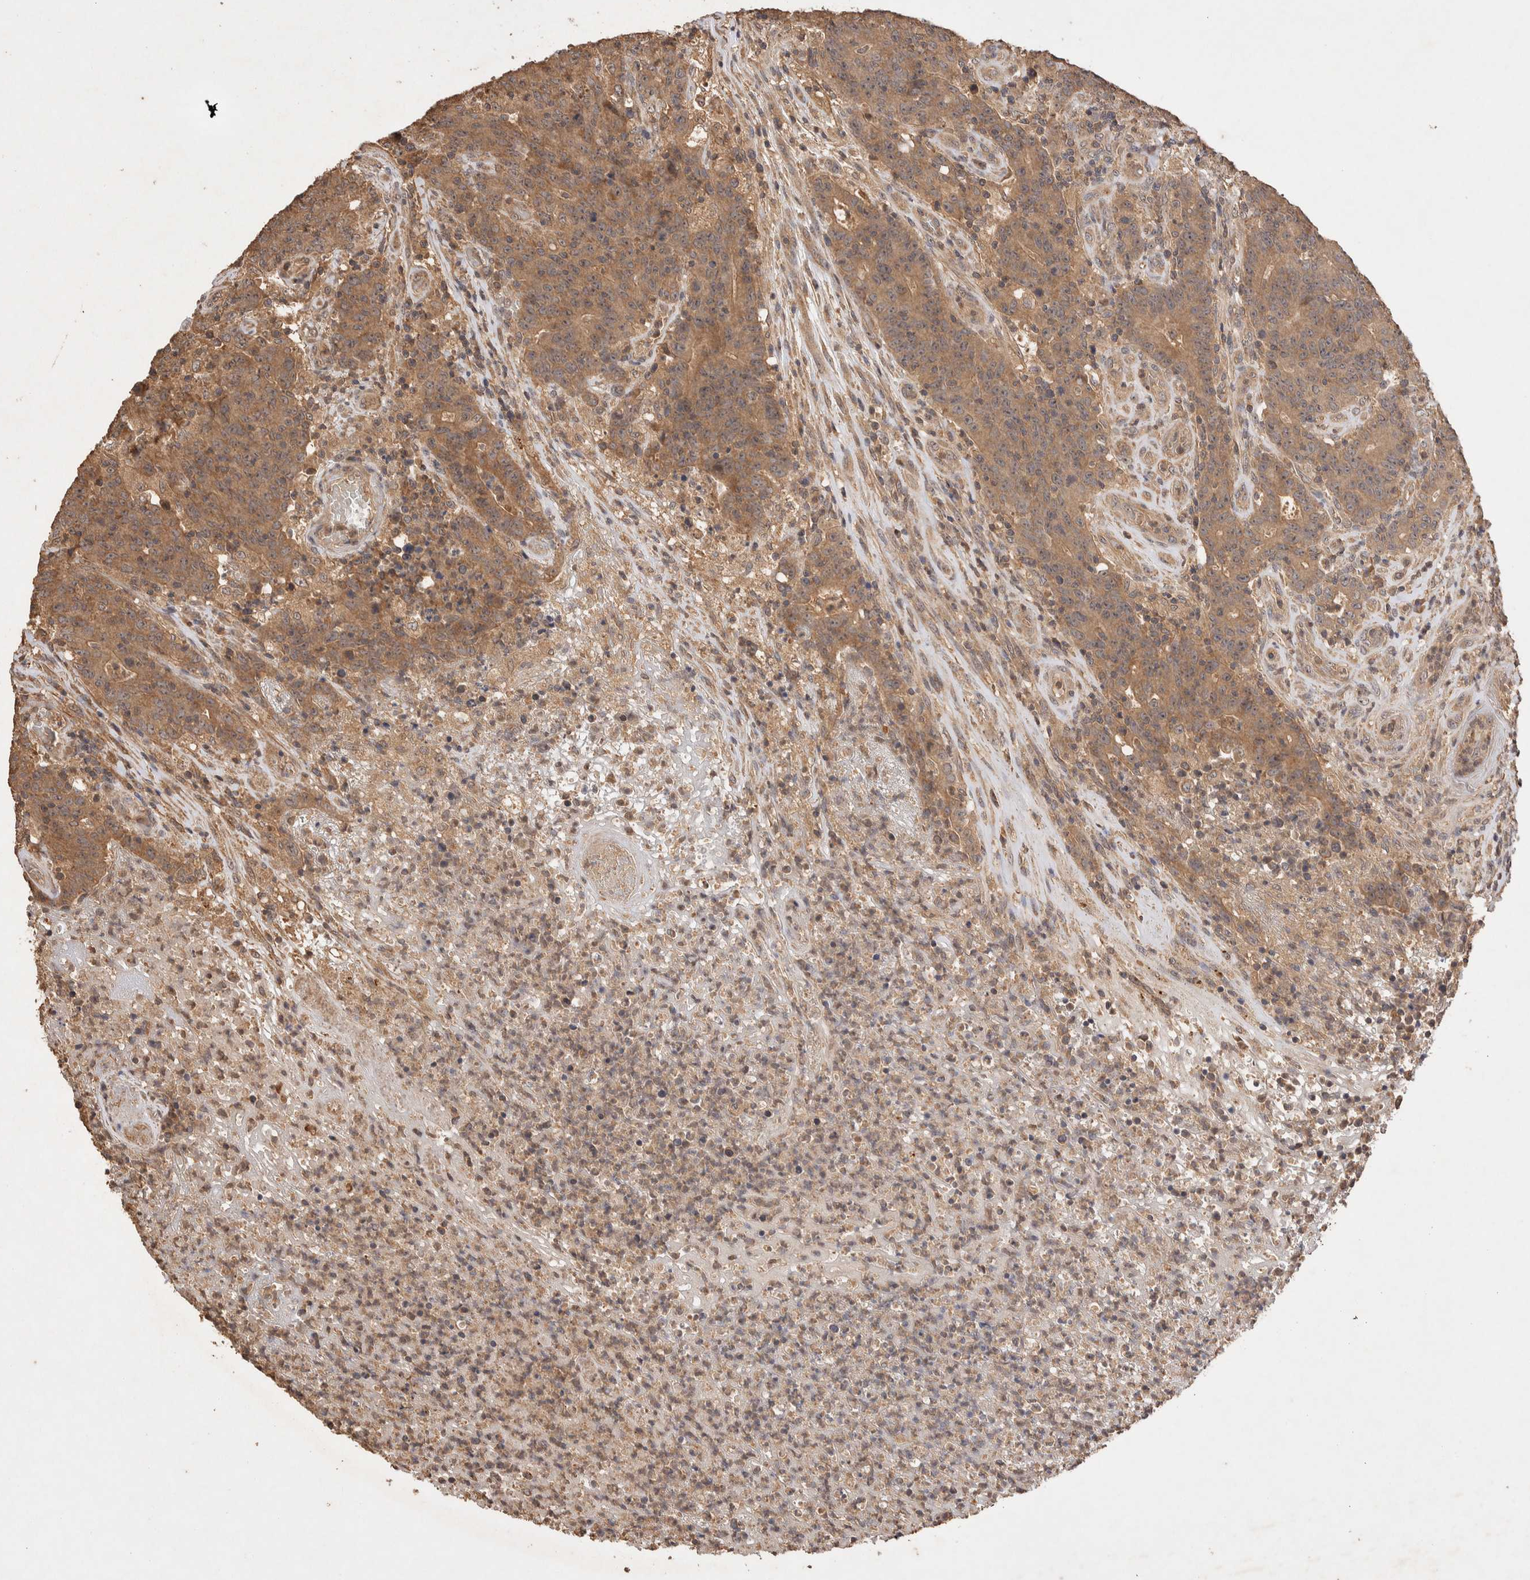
{"staining": {"intensity": "moderate", "quantity": ">75%", "location": "cytoplasmic/membranous"}, "tissue": "colorectal cancer", "cell_type": "Tumor cells", "image_type": "cancer", "snomed": [{"axis": "morphology", "description": "Normal tissue, NOS"}, {"axis": "morphology", "description": "Adenocarcinoma, NOS"}, {"axis": "topography", "description": "Colon"}], "caption": "Moderate cytoplasmic/membranous expression for a protein is seen in about >75% of tumor cells of colorectal cancer (adenocarcinoma) using IHC.", "gene": "NSMAF", "patient": {"sex": "female", "age": 75}}